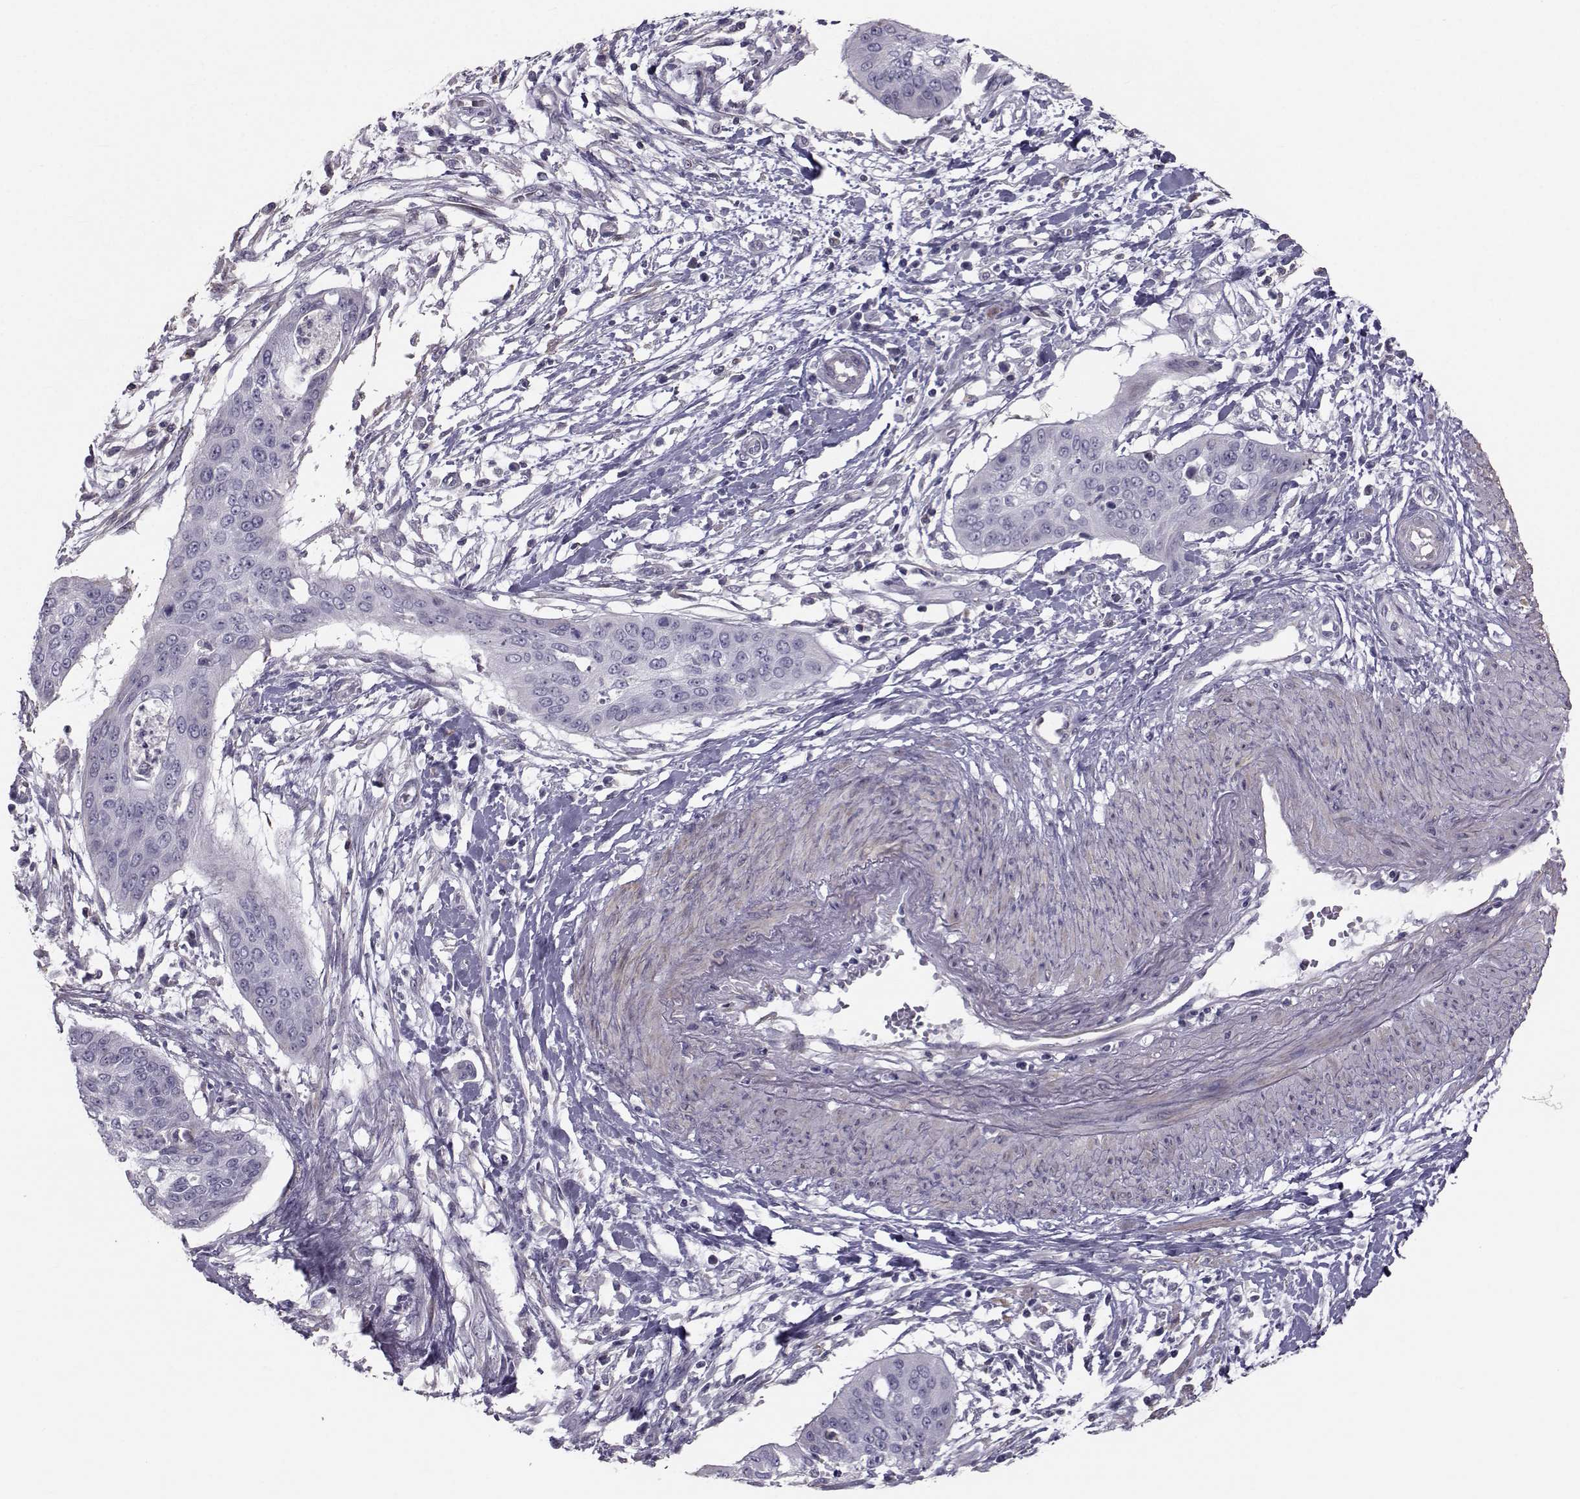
{"staining": {"intensity": "negative", "quantity": "none", "location": "none"}, "tissue": "cervical cancer", "cell_type": "Tumor cells", "image_type": "cancer", "snomed": [{"axis": "morphology", "description": "Squamous cell carcinoma, NOS"}, {"axis": "topography", "description": "Cervix"}], "caption": "Cervical cancer (squamous cell carcinoma) was stained to show a protein in brown. There is no significant positivity in tumor cells.", "gene": "GARIN3", "patient": {"sex": "female", "age": 39}}